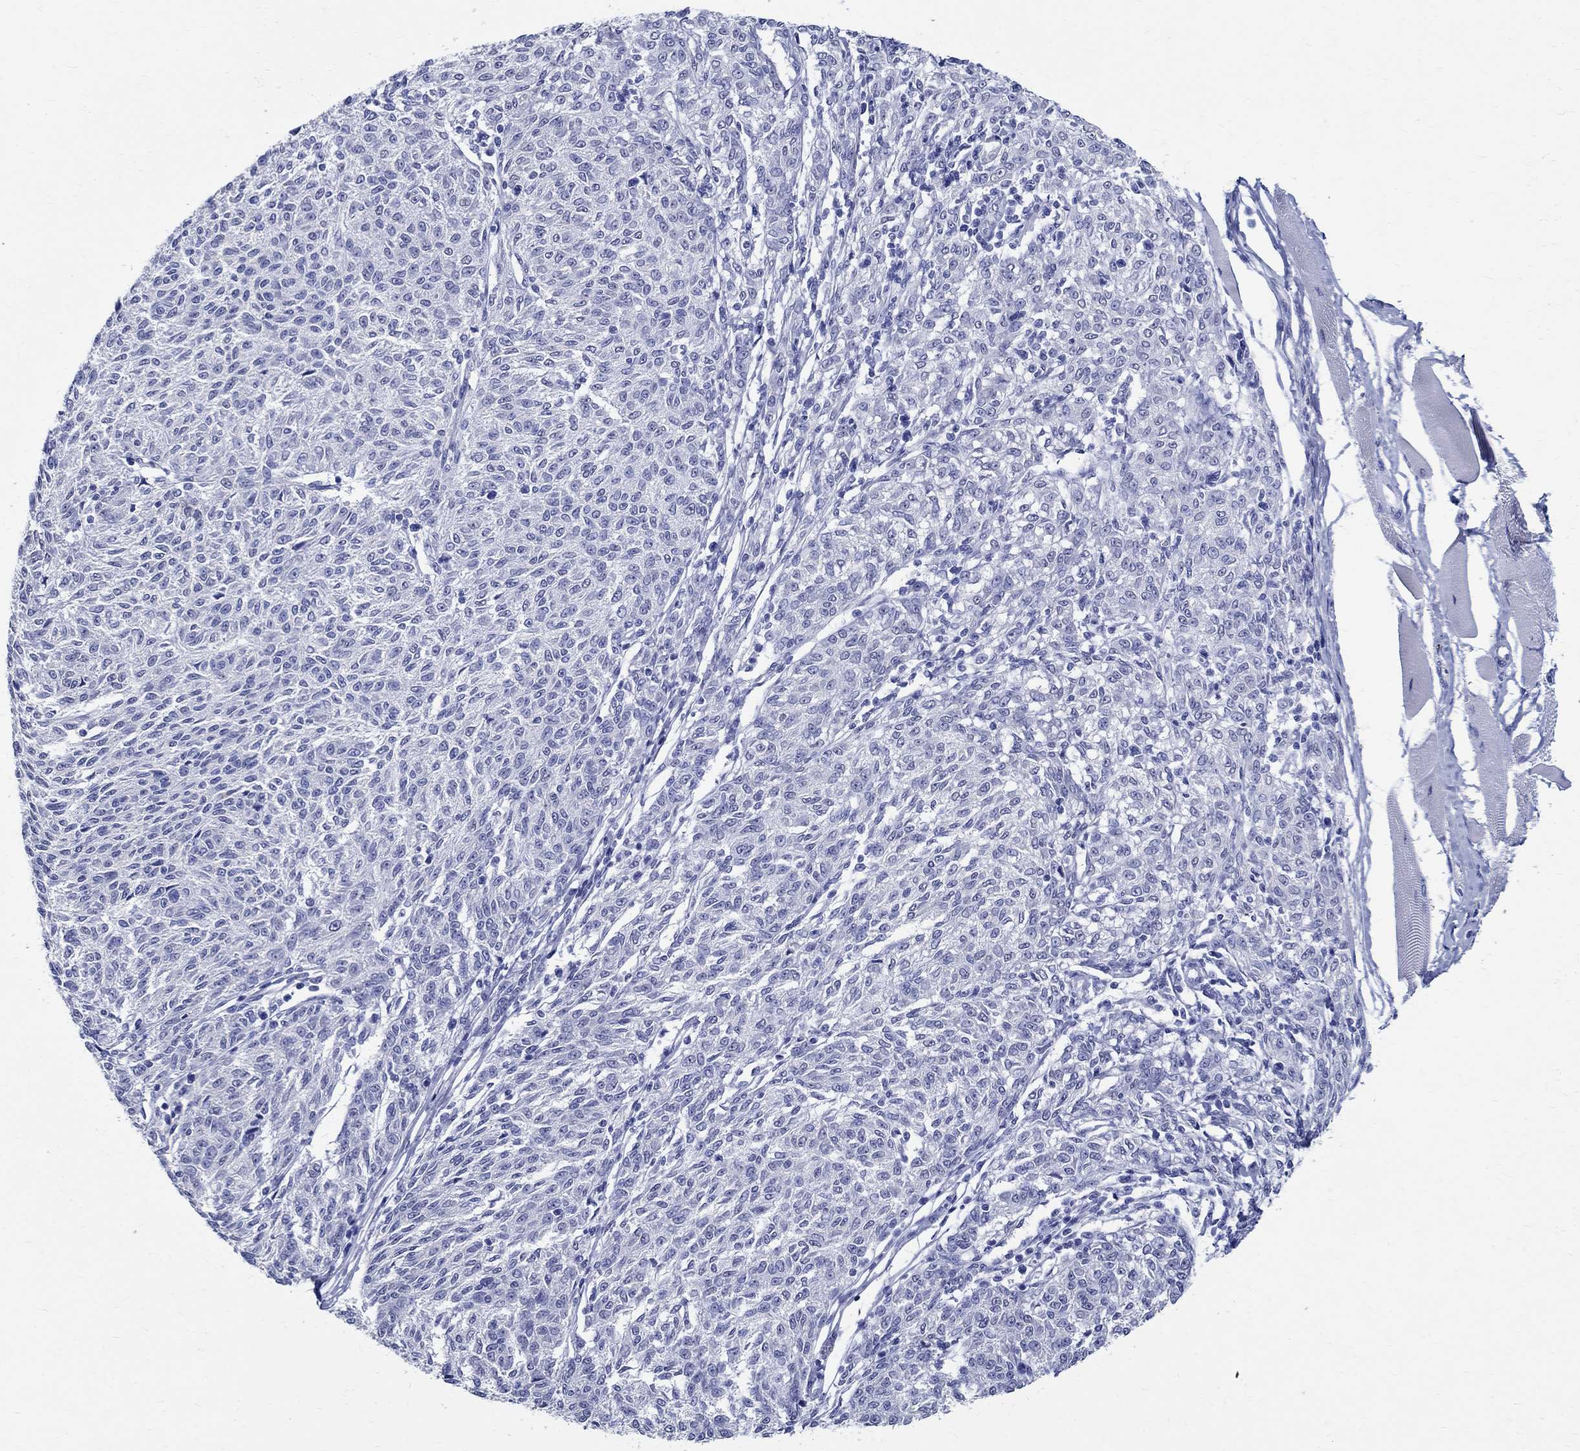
{"staining": {"intensity": "negative", "quantity": "none", "location": "none"}, "tissue": "melanoma", "cell_type": "Tumor cells", "image_type": "cancer", "snomed": [{"axis": "morphology", "description": "Malignant melanoma, NOS"}, {"axis": "topography", "description": "Skin"}], "caption": "Immunohistochemical staining of human melanoma demonstrates no significant staining in tumor cells.", "gene": "TSPAN16", "patient": {"sex": "female", "age": 72}}